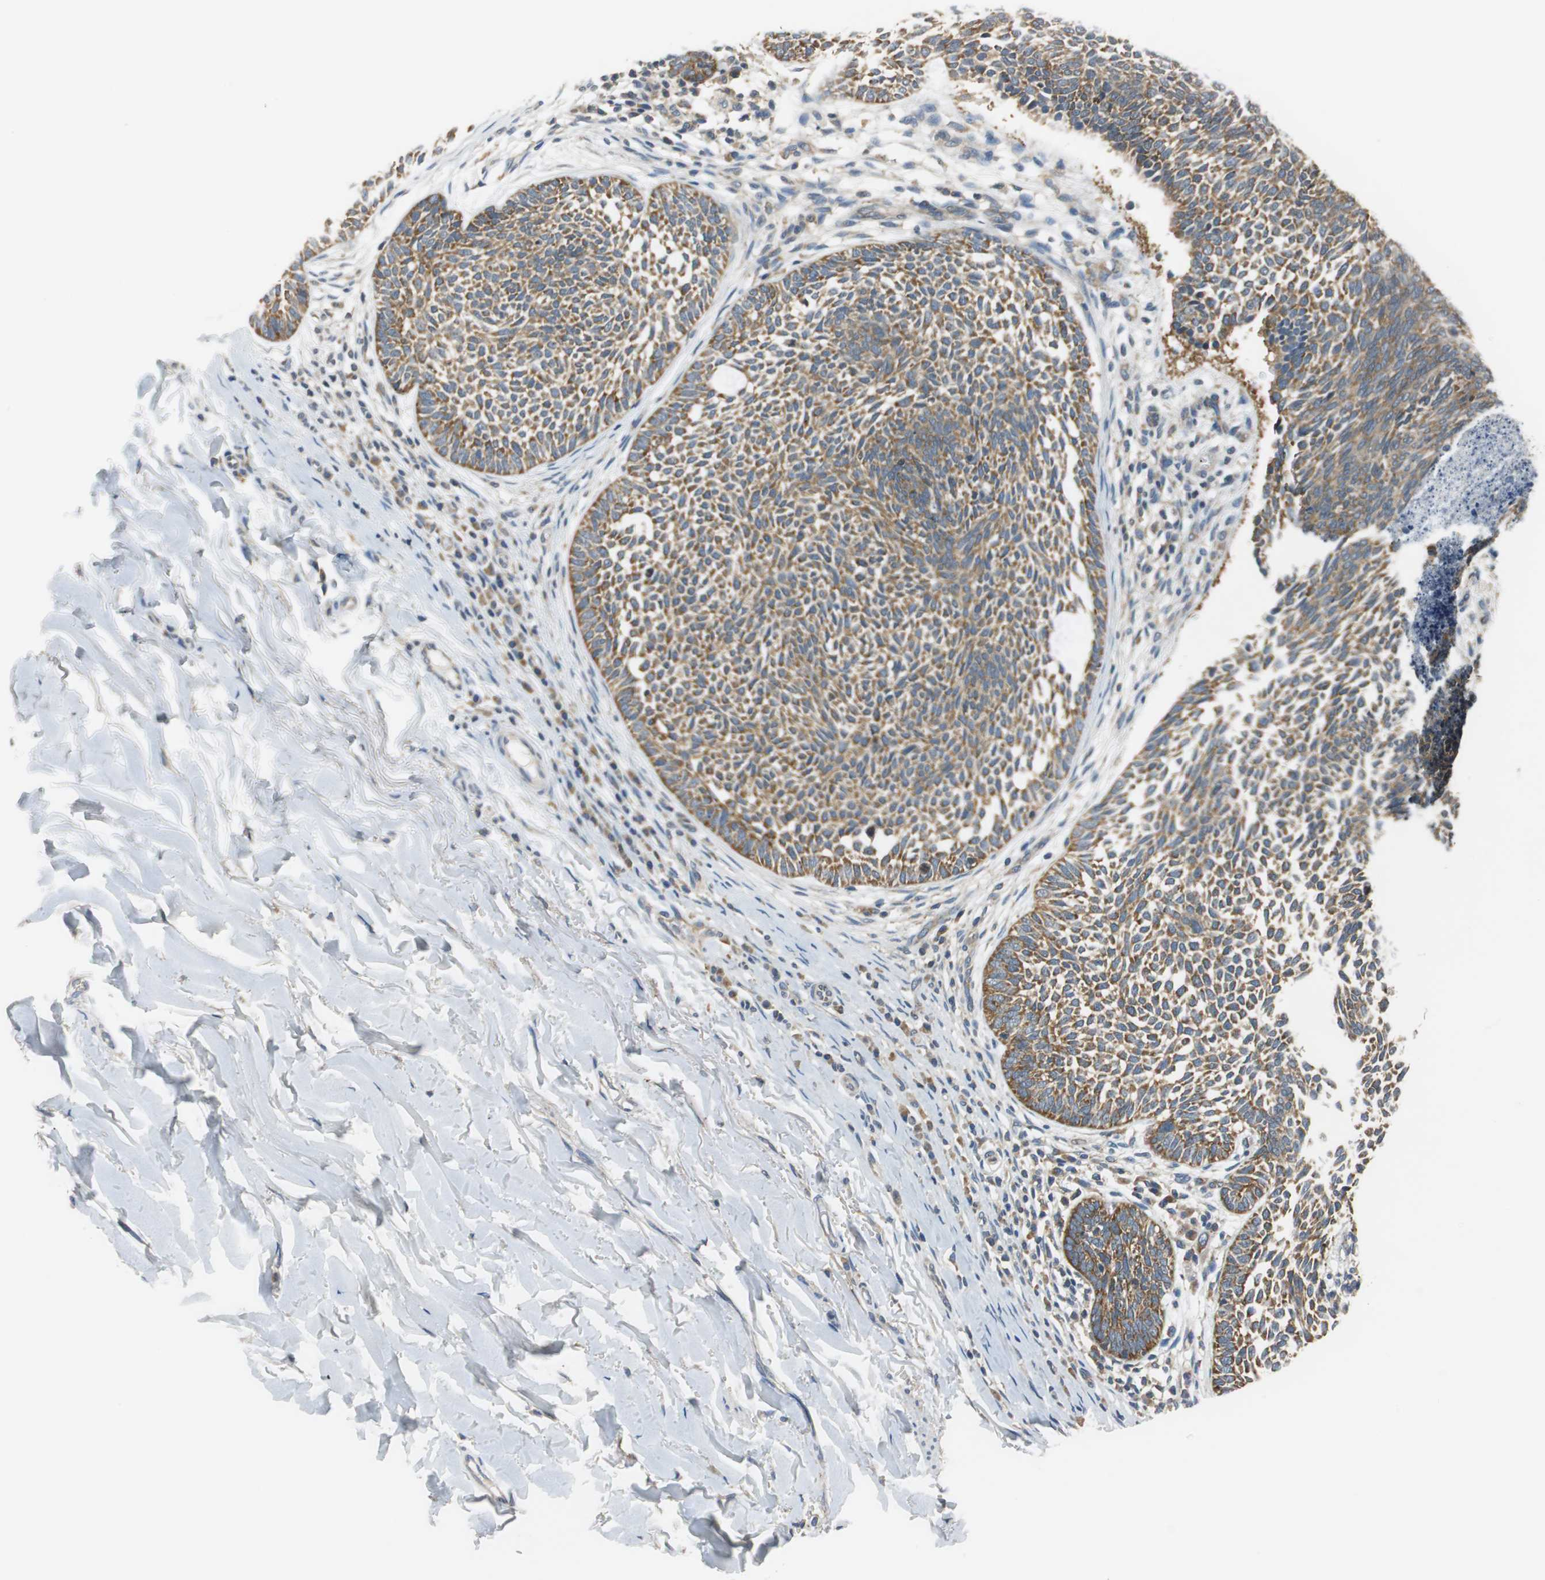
{"staining": {"intensity": "moderate", "quantity": ">75%", "location": "cytoplasmic/membranous"}, "tissue": "skin cancer", "cell_type": "Tumor cells", "image_type": "cancer", "snomed": [{"axis": "morphology", "description": "Normal tissue, NOS"}, {"axis": "morphology", "description": "Basal cell carcinoma"}, {"axis": "topography", "description": "Skin"}], "caption": "Immunohistochemical staining of human skin cancer exhibits moderate cytoplasmic/membranous protein expression in about >75% of tumor cells.", "gene": "CNOT3", "patient": {"sex": "male", "age": 87}}